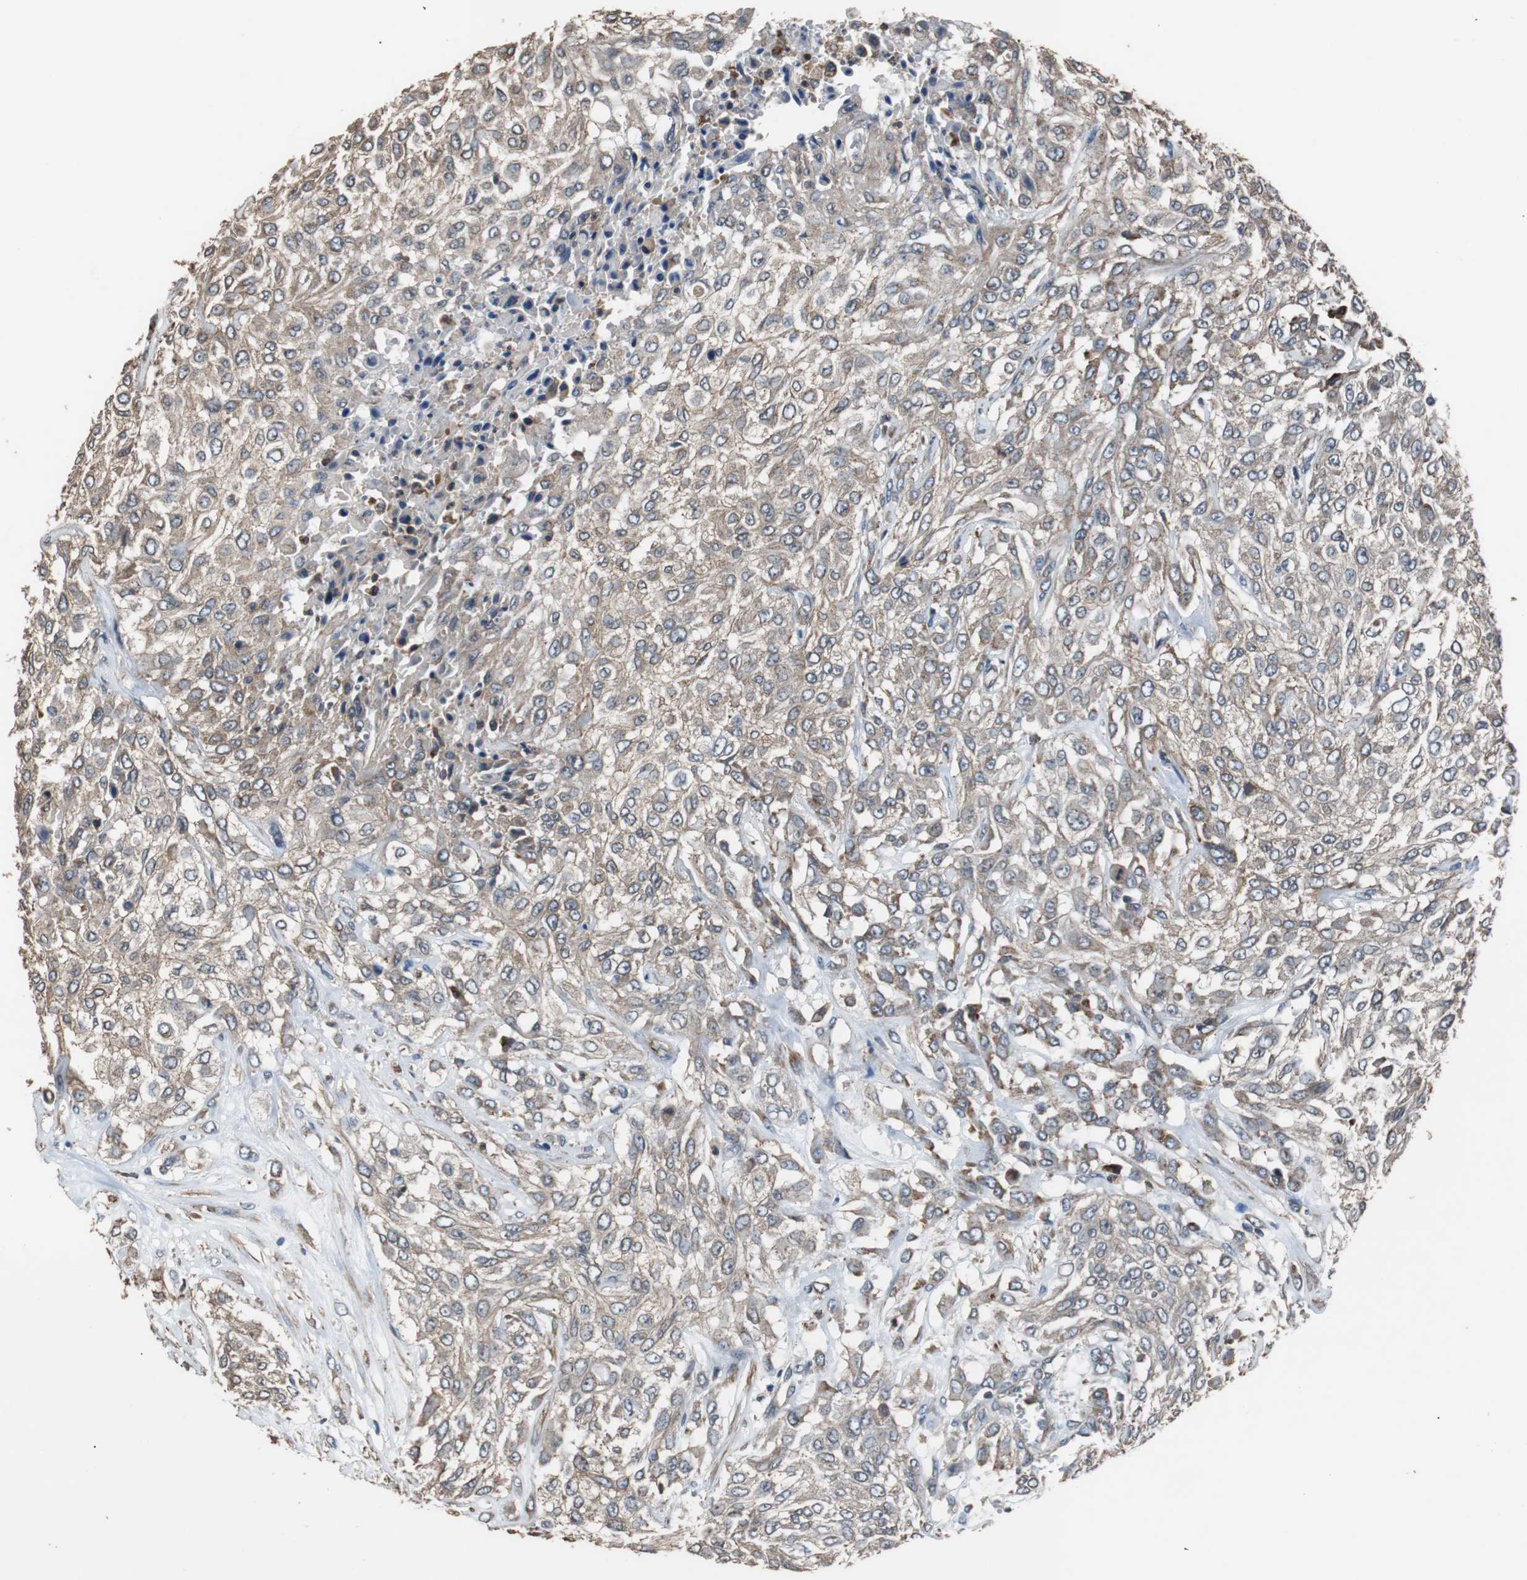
{"staining": {"intensity": "weak", "quantity": ">75%", "location": "cytoplasmic/membranous"}, "tissue": "urothelial cancer", "cell_type": "Tumor cells", "image_type": "cancer", "snomed": [{"axis": "morphology", "description": "Urothelial carcinoma, High grade"}, {"axis": "topography", "description": "Urinary bladder"}], "caption": "Protein staining exhibits weak cytoplasmic/membranous expression in about >75% of tumor cells in high-grade urothelial carcinoma.", "gene": "PITRM1", "patient": {"sex": "male", "age": 57}}